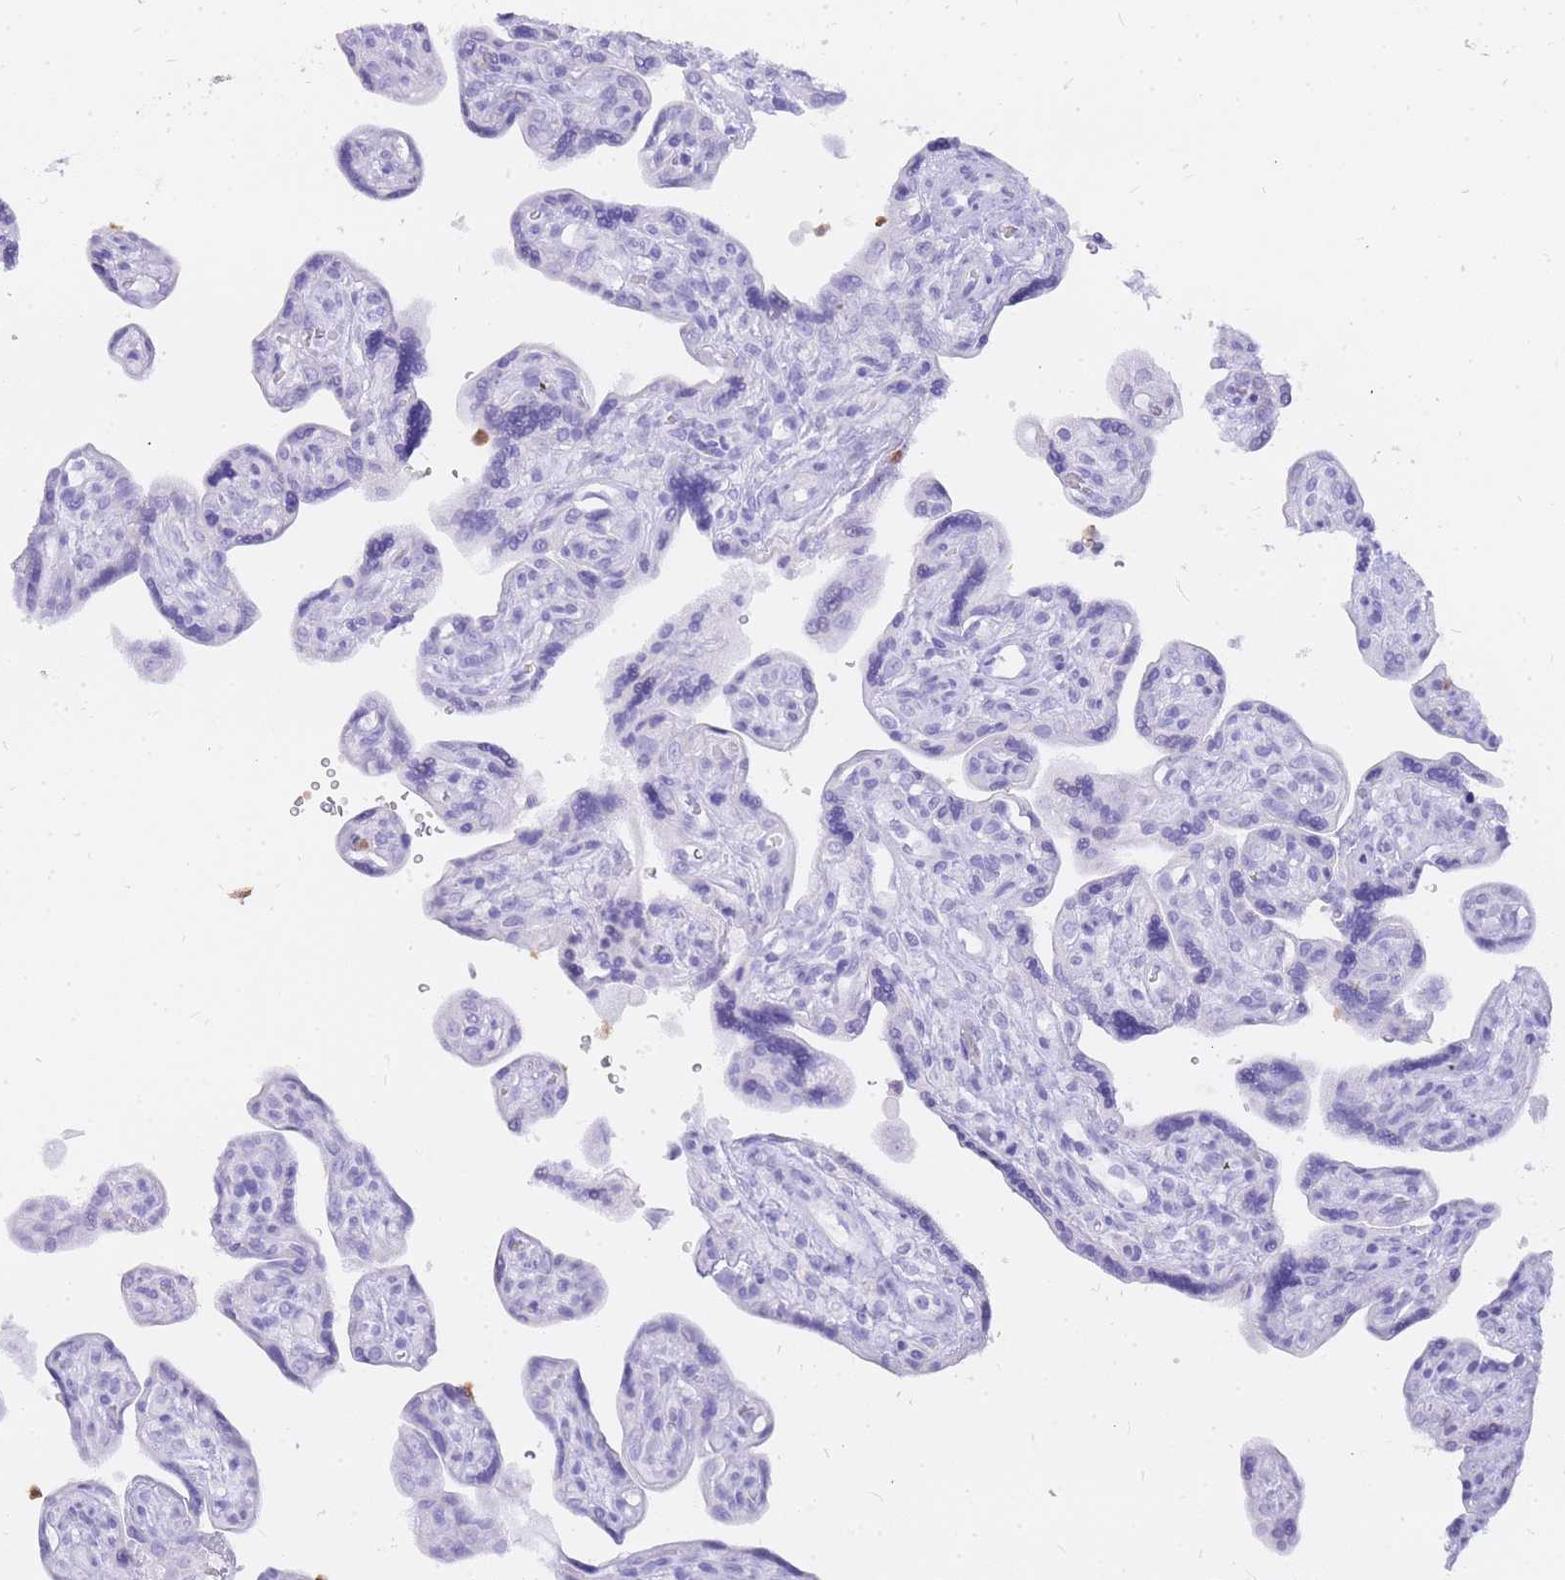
{"staining": {"intensity": "negative", "quantity": "none", "location": "none"}, "tissue": "placenta", "cell_type": "Trophoblastic cells", "image_type": "normal", "snomed": [{"axis": "morphology", "description": "Normal tissue, NOS"}, {"axis": "topography", "description": "Placenta"}], "caption": "Unremarkable placenta was stained to show a protein in brown. There is no significant expression in trophoblastic cells.", "gene": "HERC1", "patient": {"sex": "female", "age": 39}}